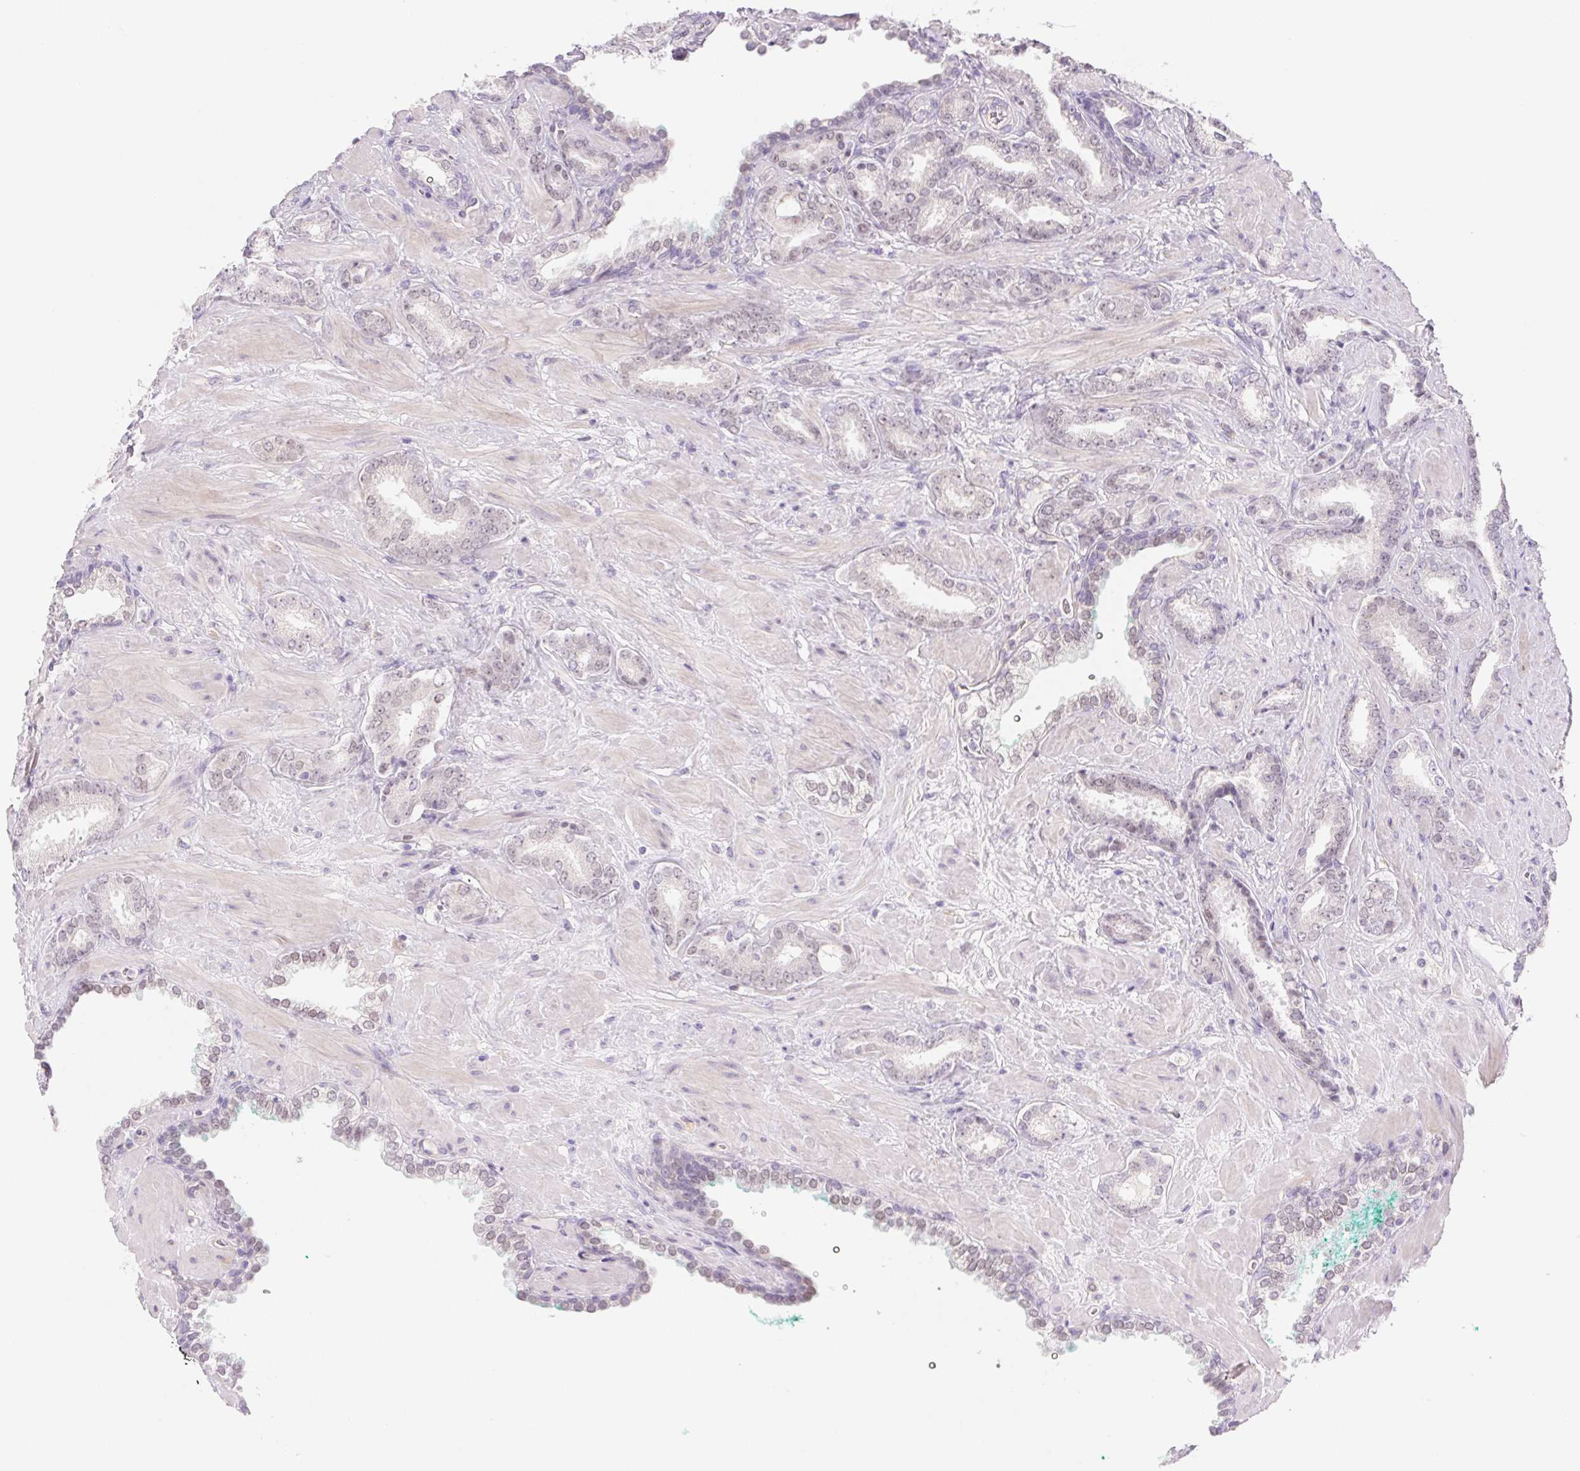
{"staining": {"intensity": "negative", "quantity": "none", "location": "none"}, "tissue": "prostate cancer", "cell_type": "Tumor cells", "image_type": "cancer", "snomed": [{"axis": "morphology", "description": "Adenocarcinoma, High grade"}, {"axis": "topography", "description": "Prostate"}], "caption": "A histopathology image of adenocarcinoma (high-grade) (prostate) stained for a protein exhibits no brown staining in tumor cells.", "gene": "CTNND2", "patient": {"sex": "male", "age": 56}}